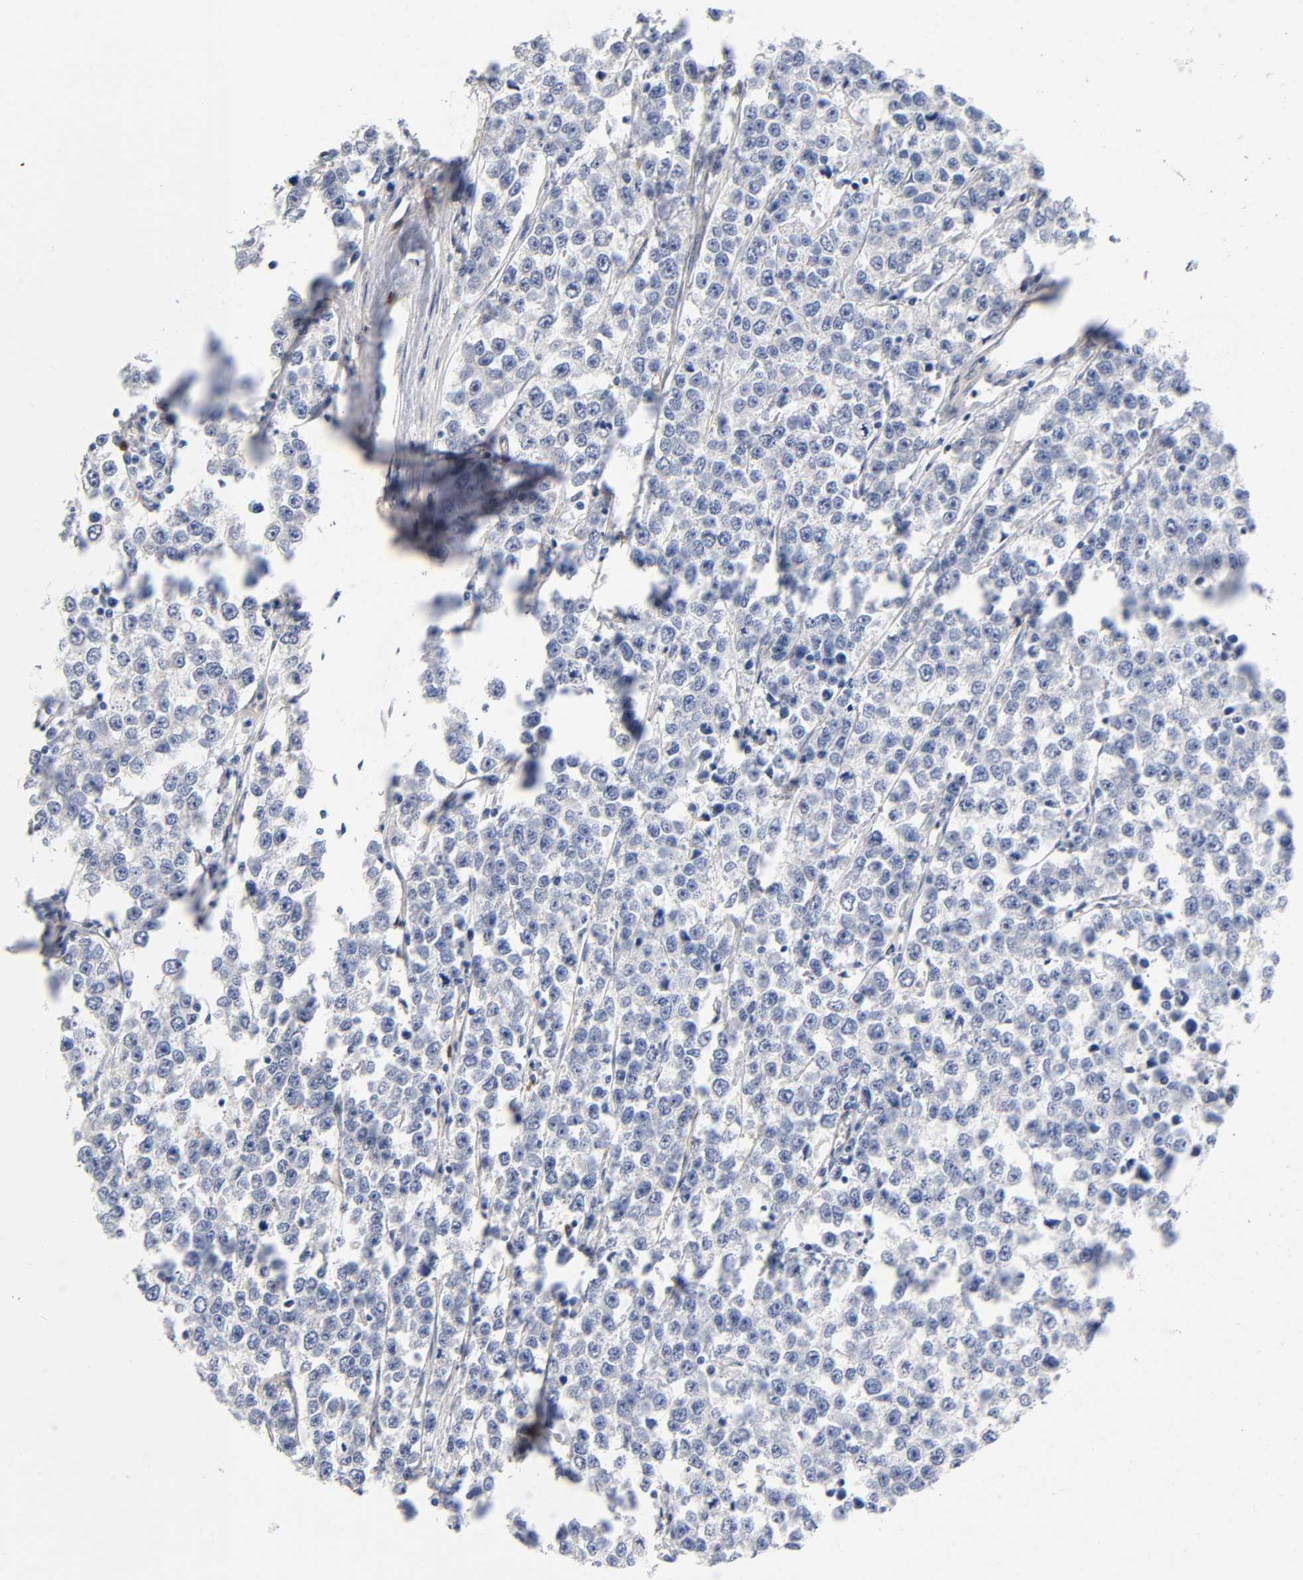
{"staining": {"intensity": "negative", "quantity": "none", "location": "none"}, "tissue": "testis cancer", "cell_type": "Tumor cells", "image_type": "cancer", "snomed": [{"axis": "morphology", "description": "Seminoma, NOS"}, {"axis": "morphology", "description": "Carcinoma, Embryonal, NOS"}, {"axis": "topography", "description": "Testis"}], "caption": "Tumor cells are negative for protein expression in human testis cancer. Brightfield microscopy of immunohistochemistry (IHC) stained with DAB (3,3'-diaminobenzidine) (brown) and hematoxylin (blue), captured at high magnification.", "gene": "TNC", "patient": {"sex": "male", "age": 52}}